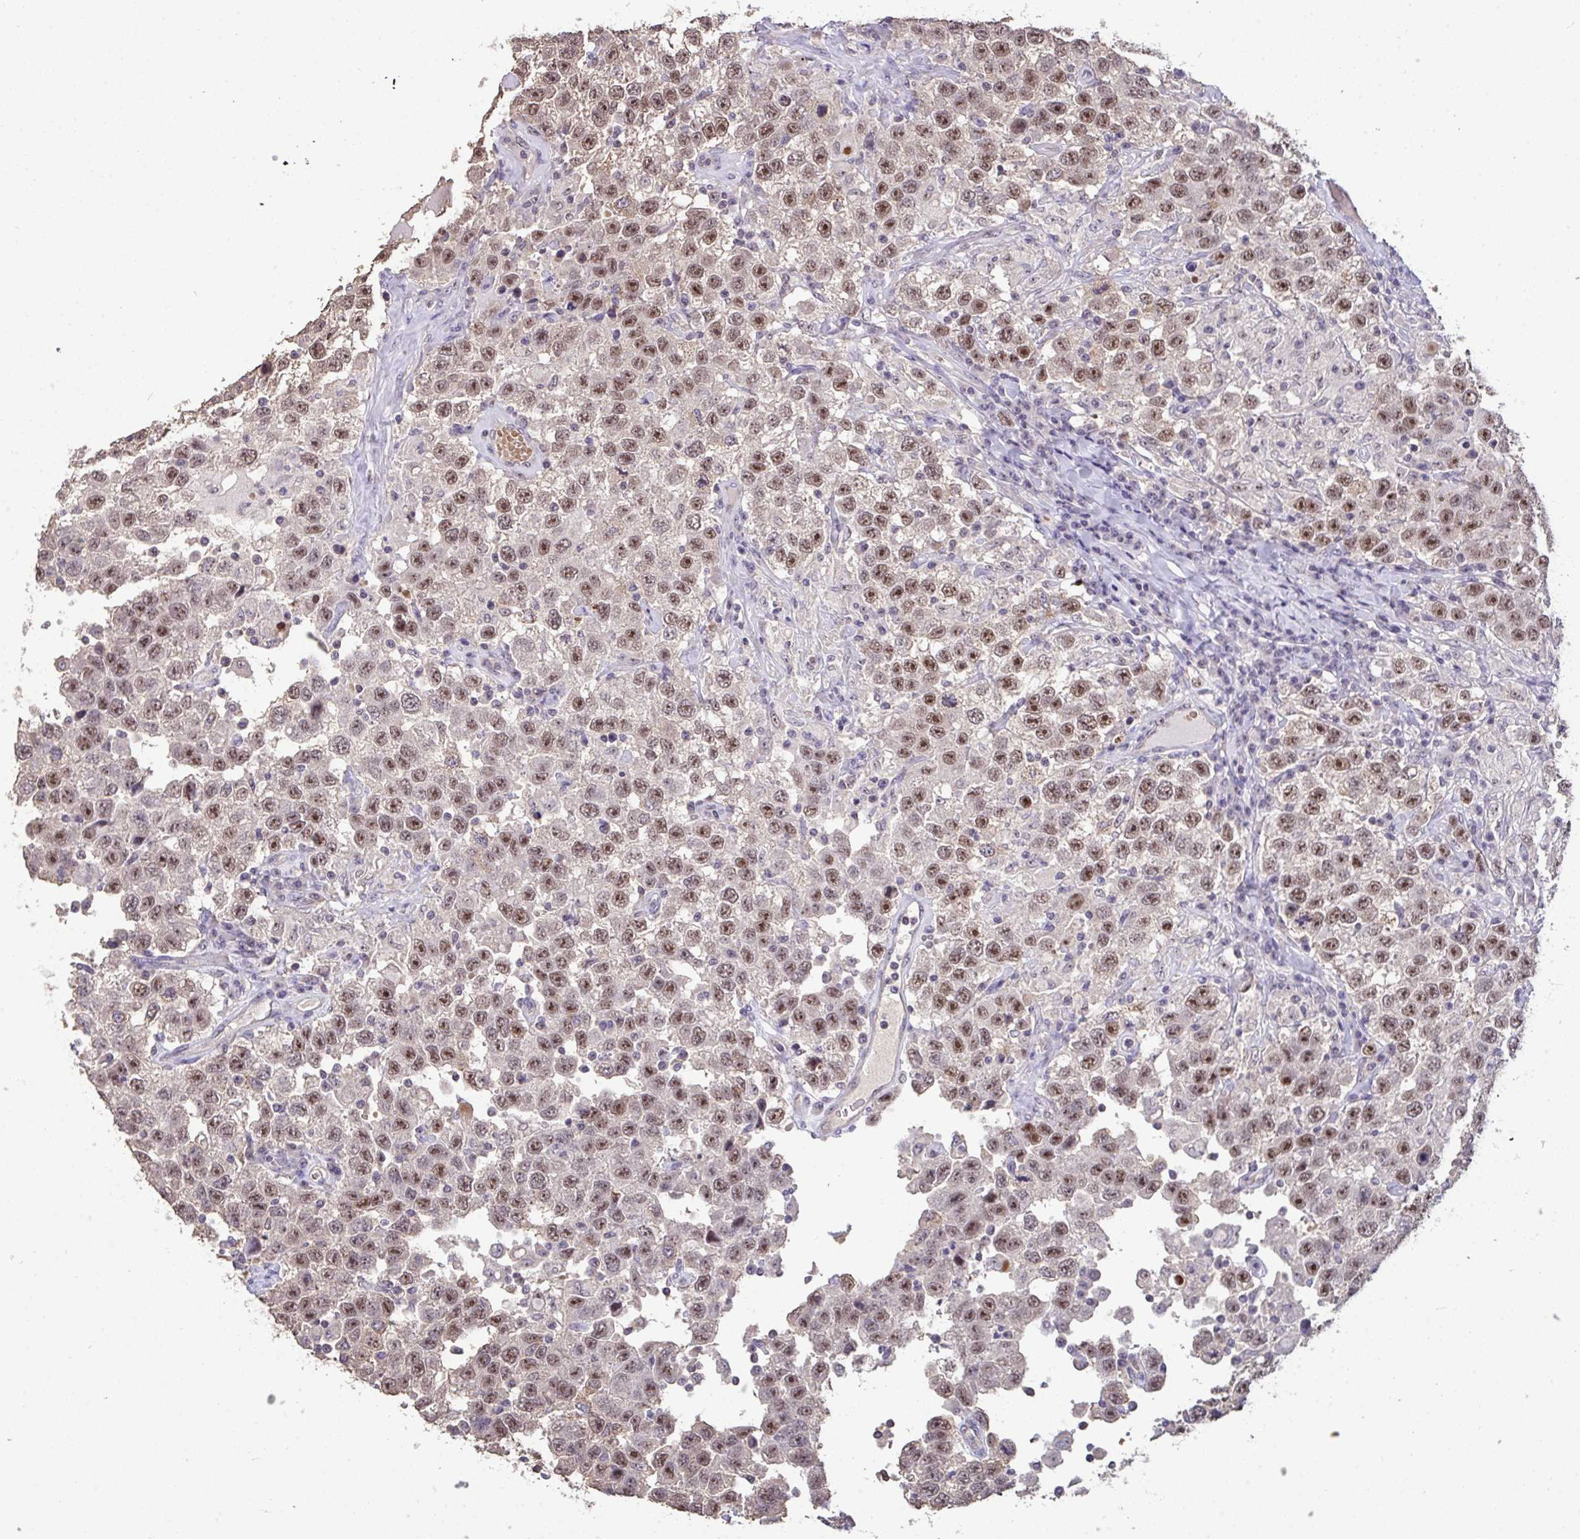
{"staining": {"intensity": "moderate", "quantity": "25%-75%", "location": "nuclear"}, "tissue": "testis cancer", "cell_type": "Tumor cells", "image_type": "cancer", "snomed": [{"axis": "morphology", "description": "Seminoma, NOS"}, {"axis": "topography", "description": "Testis"}], "caption": "DAB (3,3'-diaminobenzidine) immunohistochemical staining of testis cancer (seminoma) shows moderate nuclear protein expression in approximately 25%-75% of tumor cells.", "gene": "SENP3", "patient": {"sex": "male", "age": 41}}